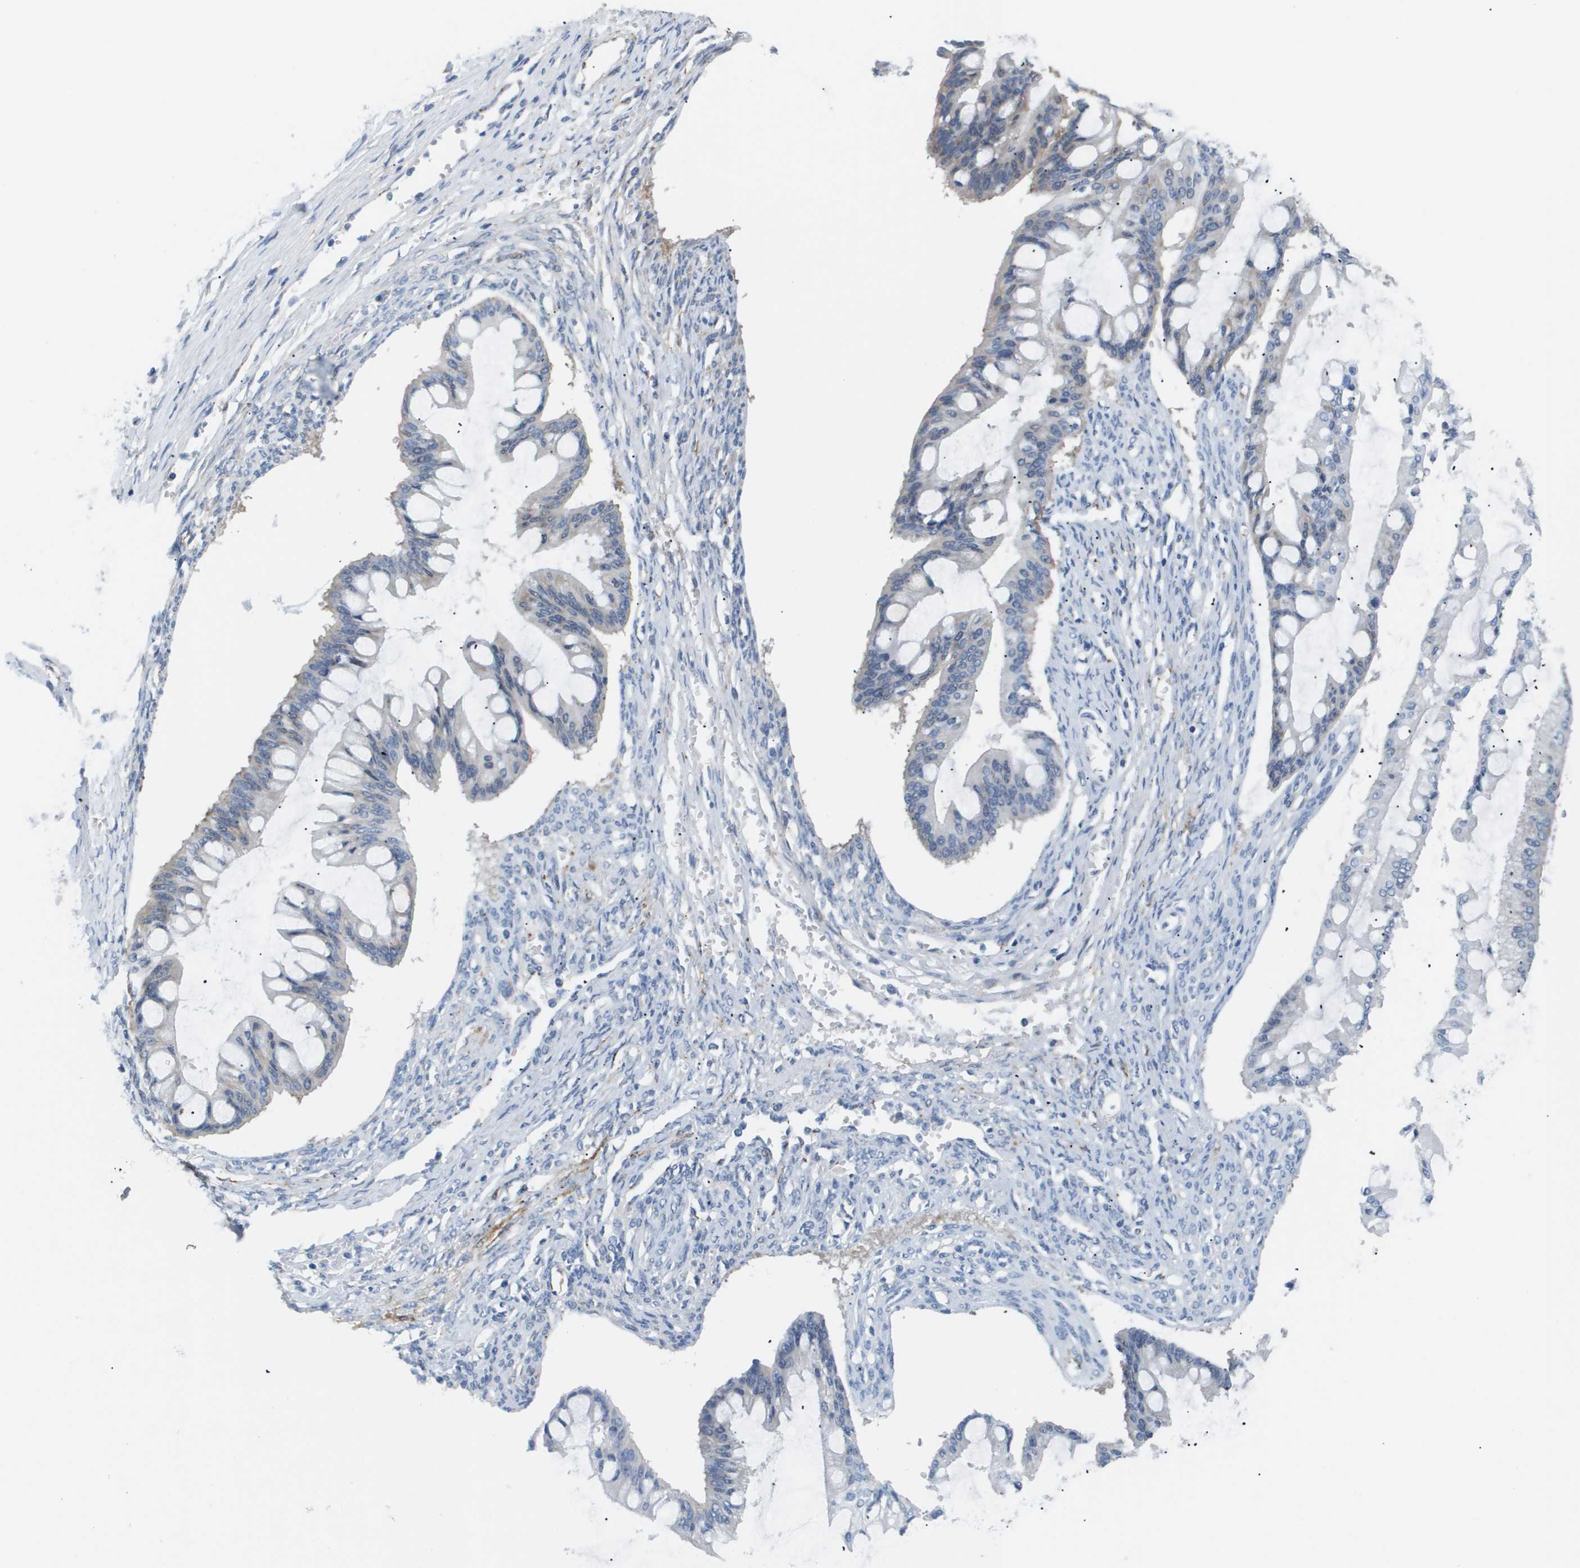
{"staining": {"intensity": "negative", "quantity": "none", "location": "none"}, "tissue": "ovarian cancer", "cell_type": "Tumor cells", "image_type": "cancer", "snomed": [{"axis": "morphology", "description": "Cystadenocarcinoma, mucinous, NOS"}, {"axis": "topography", "description": "Ovary"}], "caption": "Ovarian cancer (mucinous cystadenocarcinoma) was stained to show a protein in brown. There is no significant expression in tumor cells. (DAB (3,3'-diaminobenzidine) immunohistochemistry (IHC) with hematoxylin counter stain).", "gene": "OTUD5", "patient": {"sex": "female", "age": 73}}